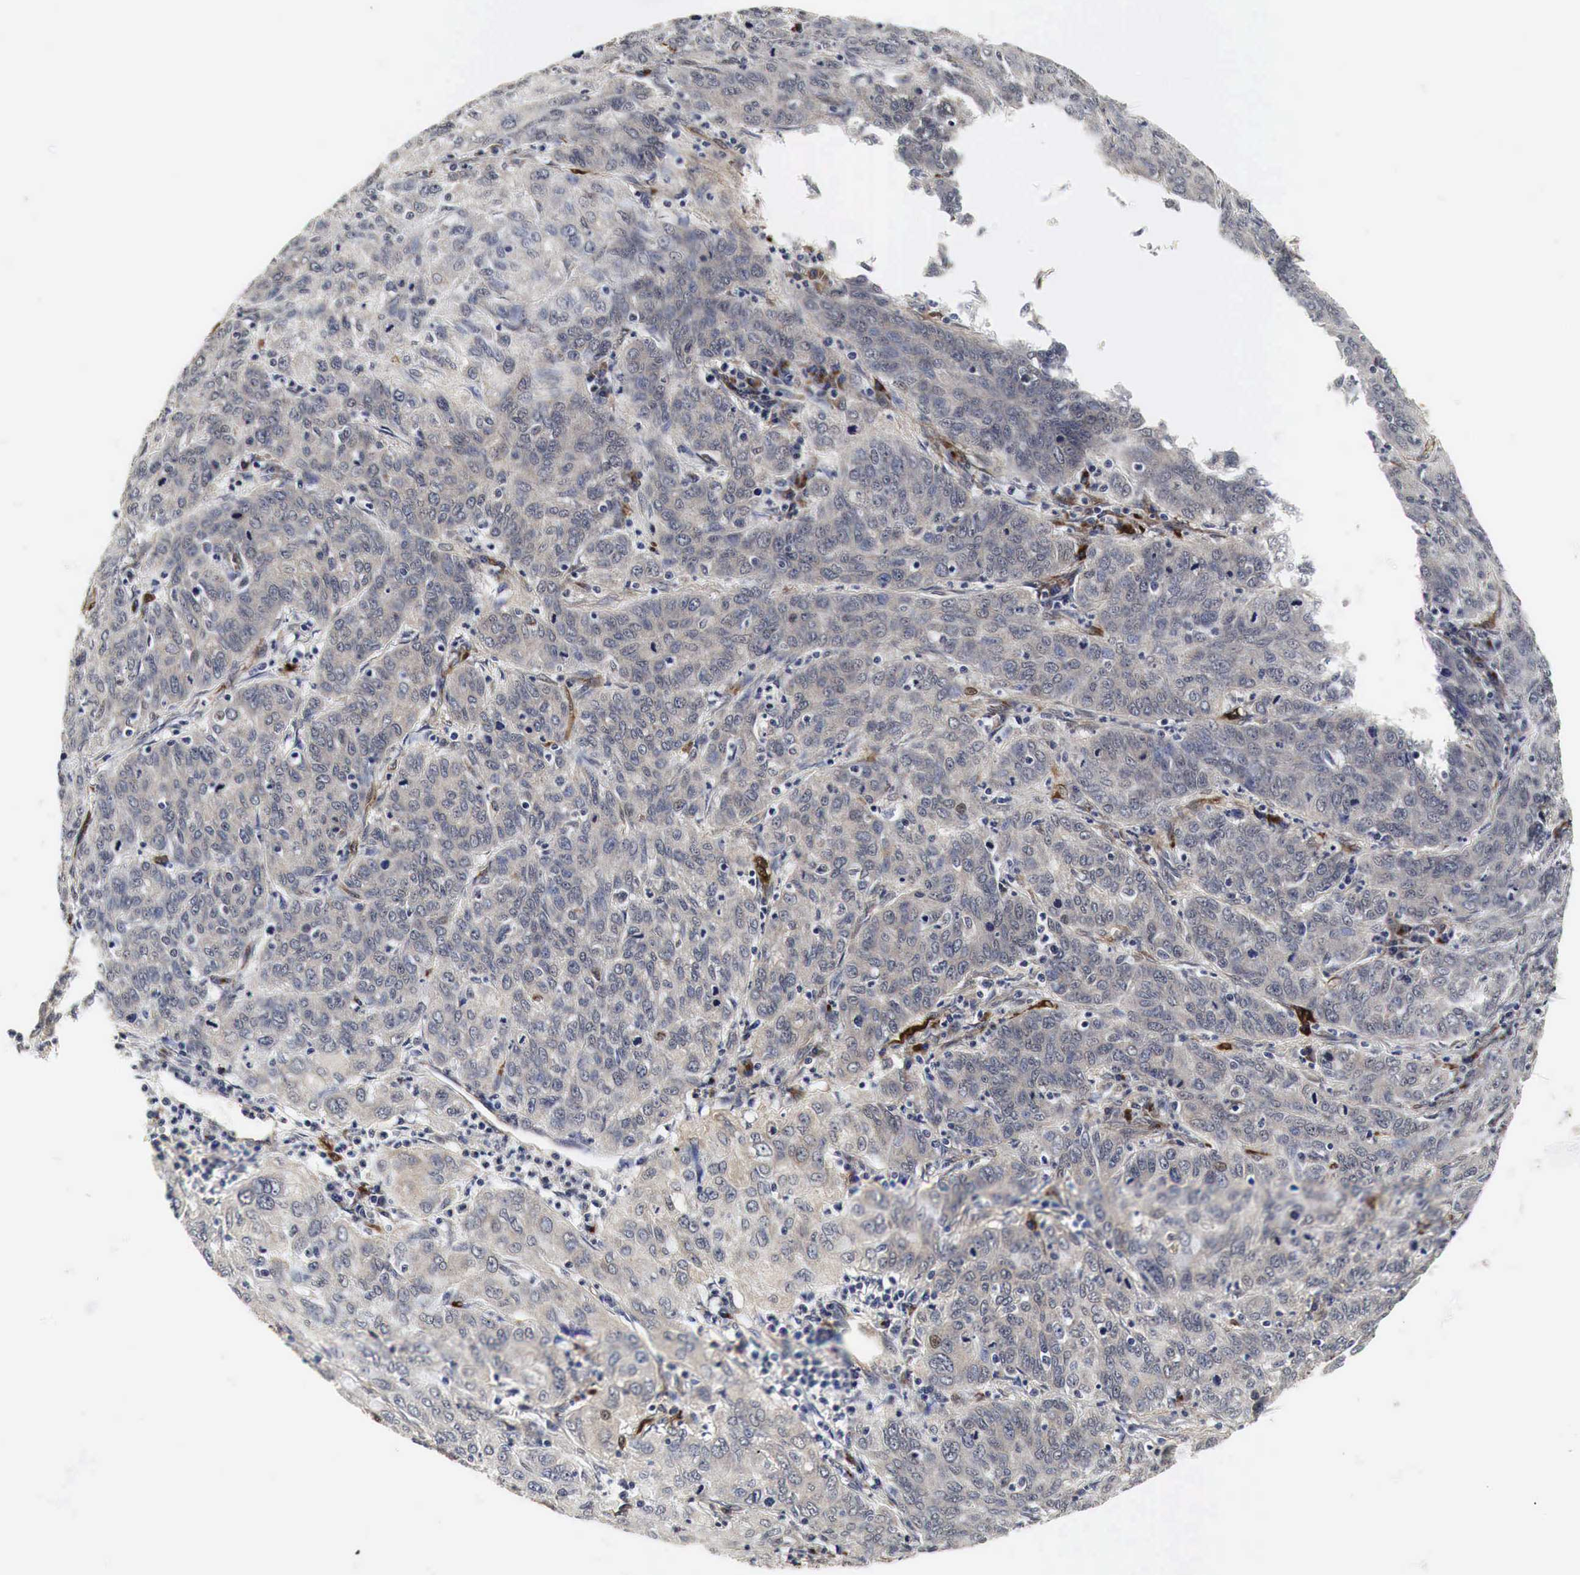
{"staining": {"intensity": "weak", "quantity": ">75%", "location": "cytoplasmic/membranous"}, "tissue": "cervical cancer", "cell_type": "Tumor cells", "image_type": "cancer", "snomed": [{"axis": "morphology", "description": "Squamous cell carcinoma, NOS"}, {"axis": "topography", "description": "Cervix"}], "caption": "Immunohistochemical staining of squamous cell carcinoma (cervical) exhibits weak cytoplasmic/membranous protein expression in approximately >75% of tumor cells. (Stains: DAB (3,3'-diaminobenzidine) in brown, nuclei in blue, Microscopy: brightfield microscopy at high magnification).", "gene": "SPIN1", "patient": {"sex": "female", "age": 38}}